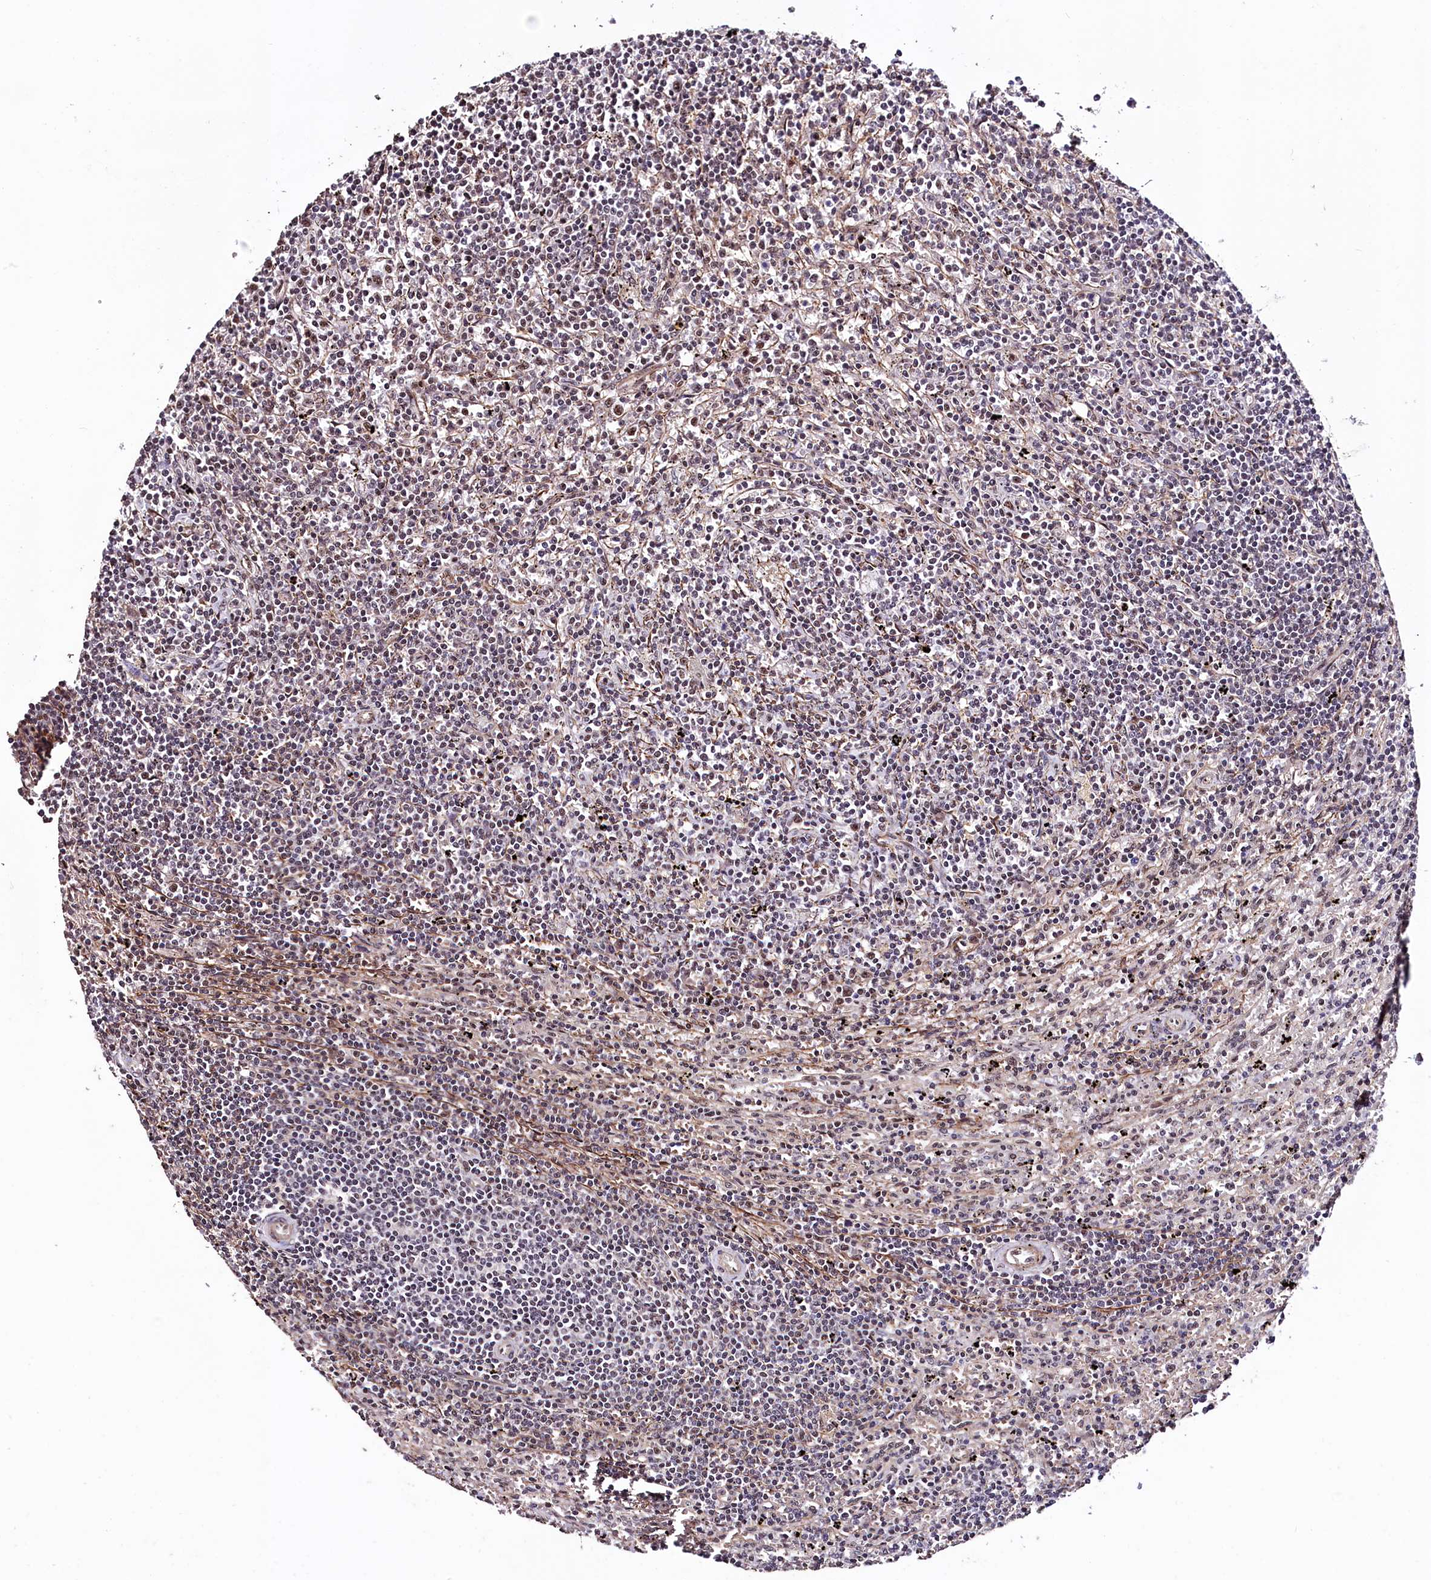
{"staining": {"intensity": "weak", "quantity": "<25%", "location": "nuclear"}, "tissue": "lymphoma", "cell_type": "Tumor cells", "image_type": "cancer", "snomed": [{"axis": "morphology", "description": "Malignant lymphoma, non-Hodgkin's type, Low grade"}, {"axis": "topography", "description": "Spleen"}], "caption": "Tumor cells are negative for protein expression in human low-grade malignant lymphoma, non-Hodgkin's type.", "gene": "SFSWAP", "patient": {"sex": "male", "age": 76}}